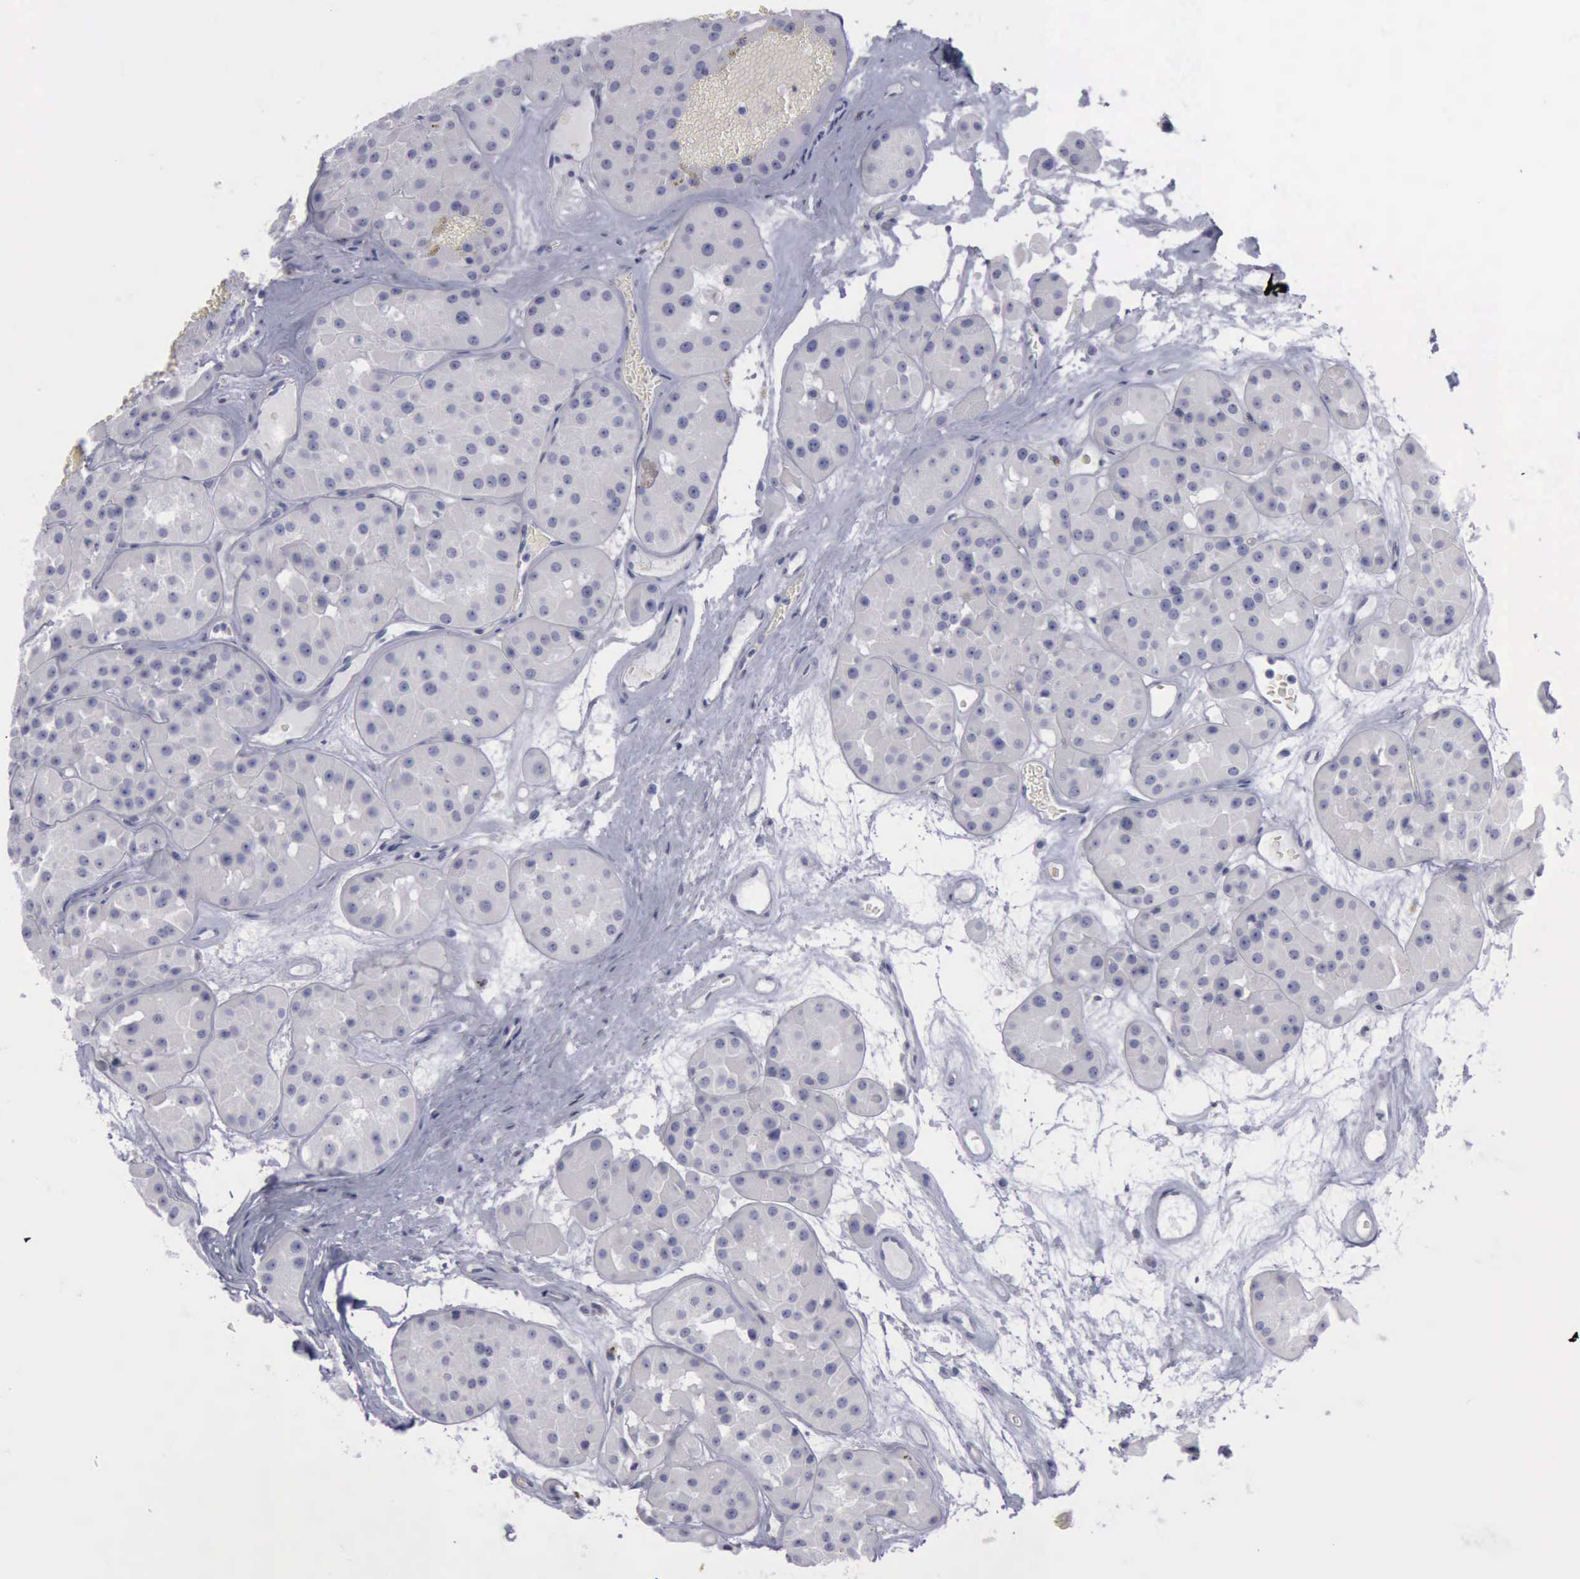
{"staining": {"intensity": "negative", "quantity": "none", "location": "none"}, "tissue": "renal cancer", "cell_type": "Tumor cells", "image_type": "cancer", "snomed": [{"axis": "morphology", "description": "Adenocarcinoma, uncertain malignant potential"}, {"axis": "topography", "description": "Kidney"}], "caption": "Immunohistochemistry of human renal cancer (adenocarcinoma,  uncertain malignant potential) displays no positivity in tumor cells. The staining was performed using DAB to visualize the protein expression in brown, while the nuclei were stained in blue with hematoxylin (Magnification: 20x).", "gene": "KRT13", "patient": {"sex": "male", "age": 63}}